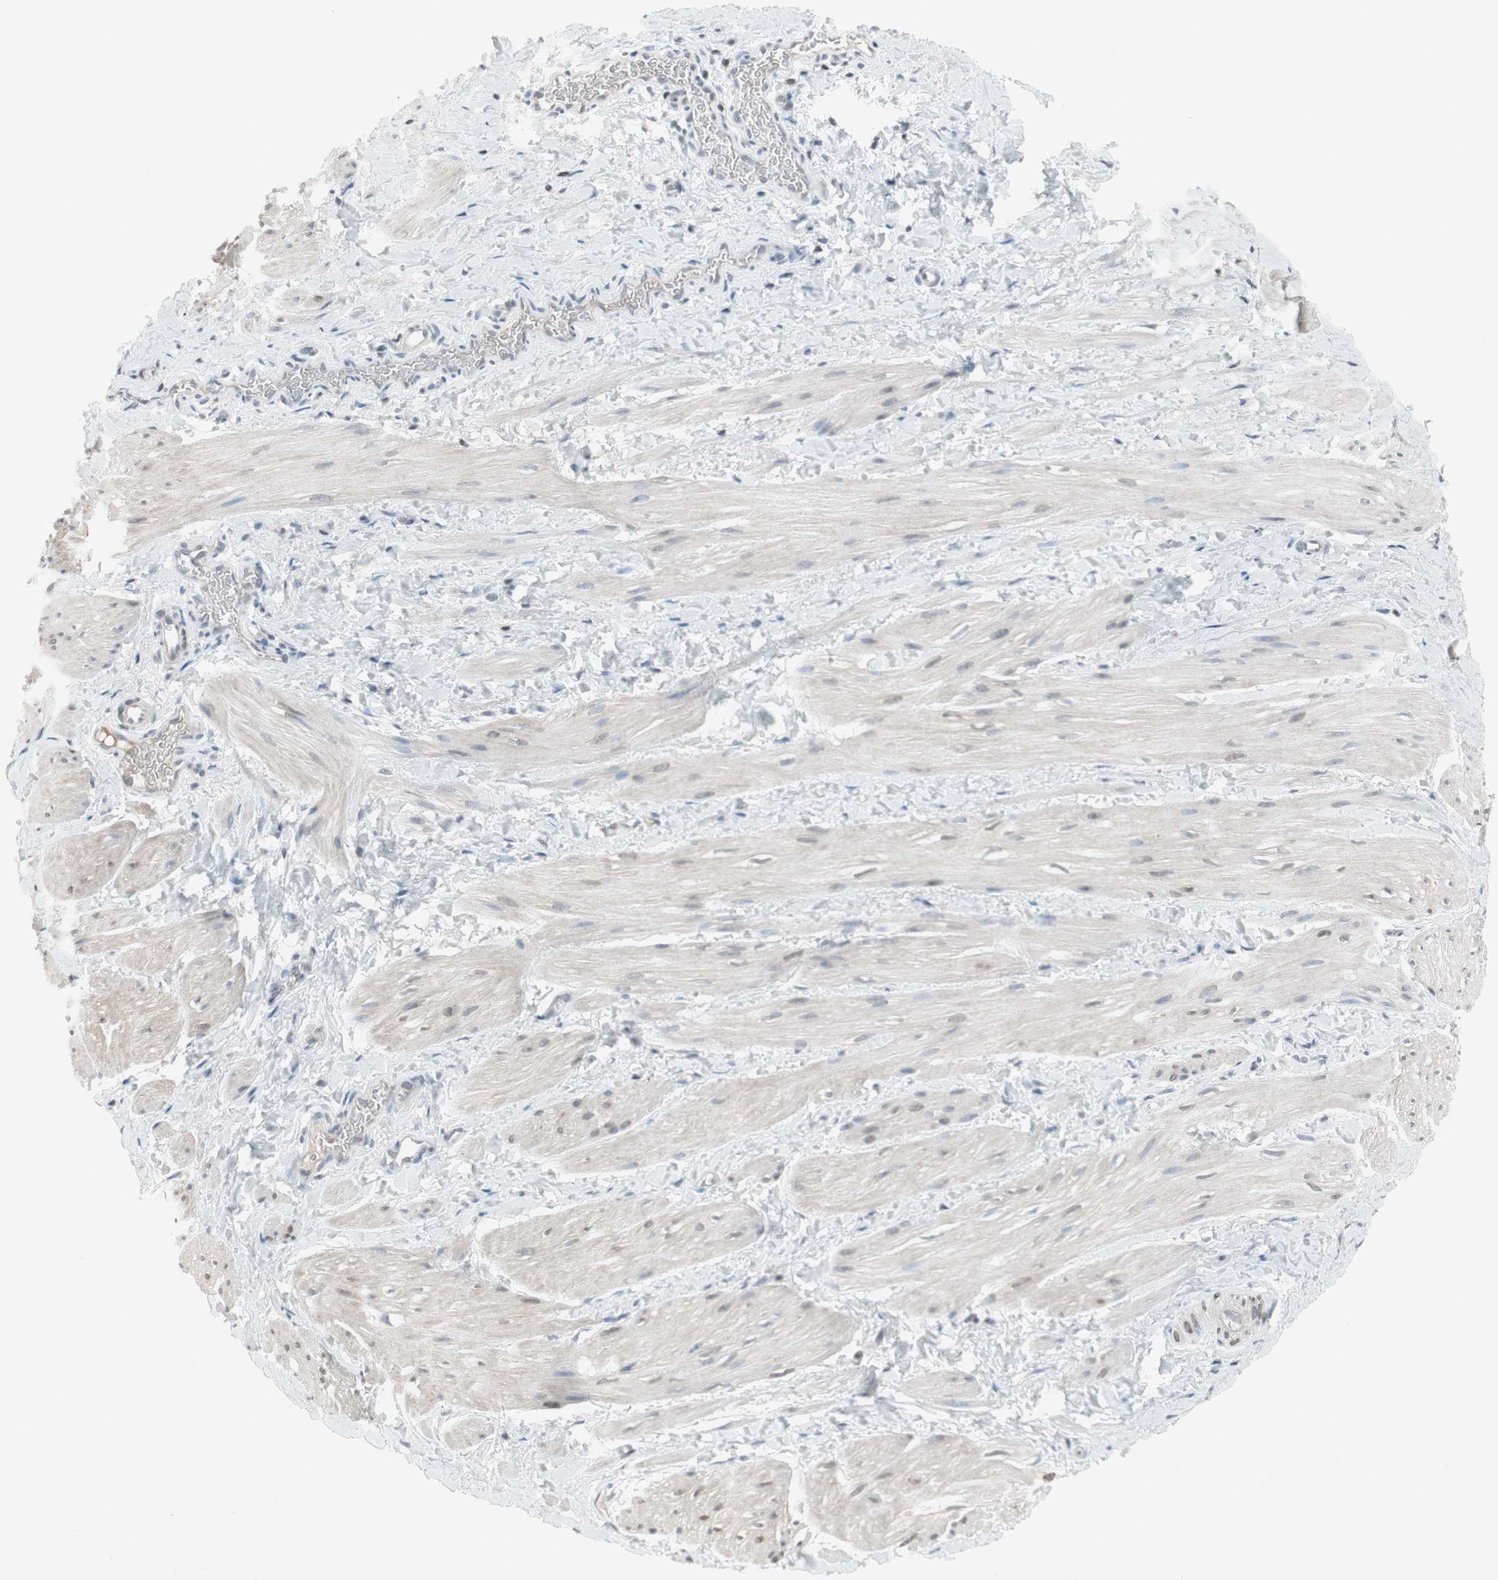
{"staining": {"intensity": "weak", "quantity": "<25%", "location": "cytoplasmic/membranous"}, "tissue": "smooth muscle", "cell_type": "Smooth muscle cells", "image_type": "normal", "snomed": [{"axis": "morphology", "description": "Normal tissue, NOS"}, {"axis": "topography", "description": "Smooth muscle"}], "caption": "A high-resolution histopathology image shows immunohistochemistry (IHC) staining of benign smooth muscle, which exhibits no significant positivity in smooth muscle cells. (Stains: DAB (3,3'-diaminobenzidine) IHC with hematoxylin counter stain, Microscopy: brightfield microscopy at high magnification).", "gene": "ARG2", "patient": {"sex": "male", "age": 16}}